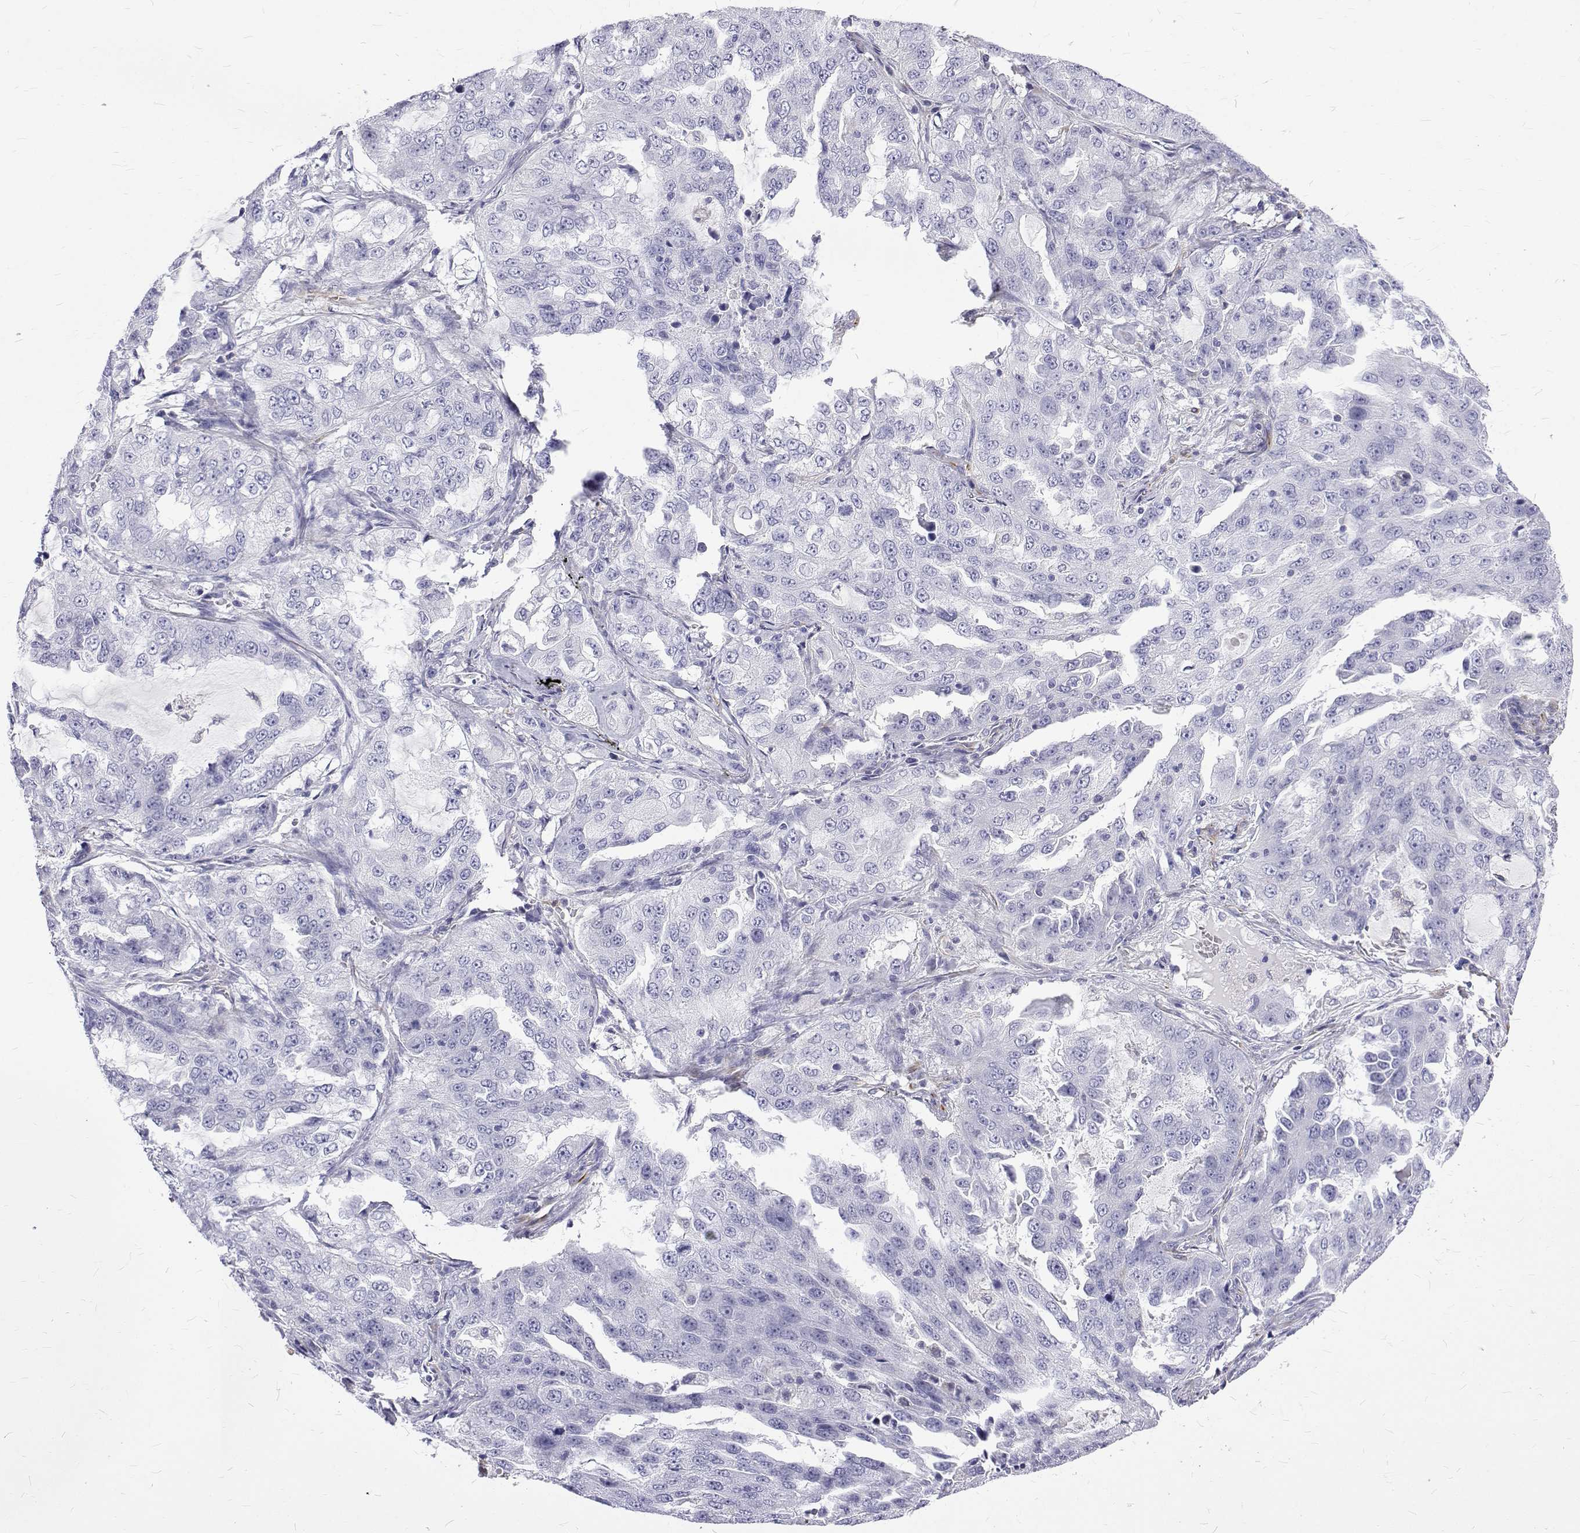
{"staining": {"intensity": "negative", "quantity": "none", "location": "none"}, "tissue": "lung cancer", "cell_type": "Tumor cells", "image_type": "cancer", "snomed": [{"axis": "morphology", "description": "Adenocarcinoma, NOS"}, {"axis": "topography", "description": "Lung"}], "caption": "IHC micrograph of neoplastic tissue: adenocarcinoma (lung) stained with DAB exhibits no significant protein expression in tumor cells.", "gene": "OPRPN", "patient": {"sex": "female", "age": 61}}